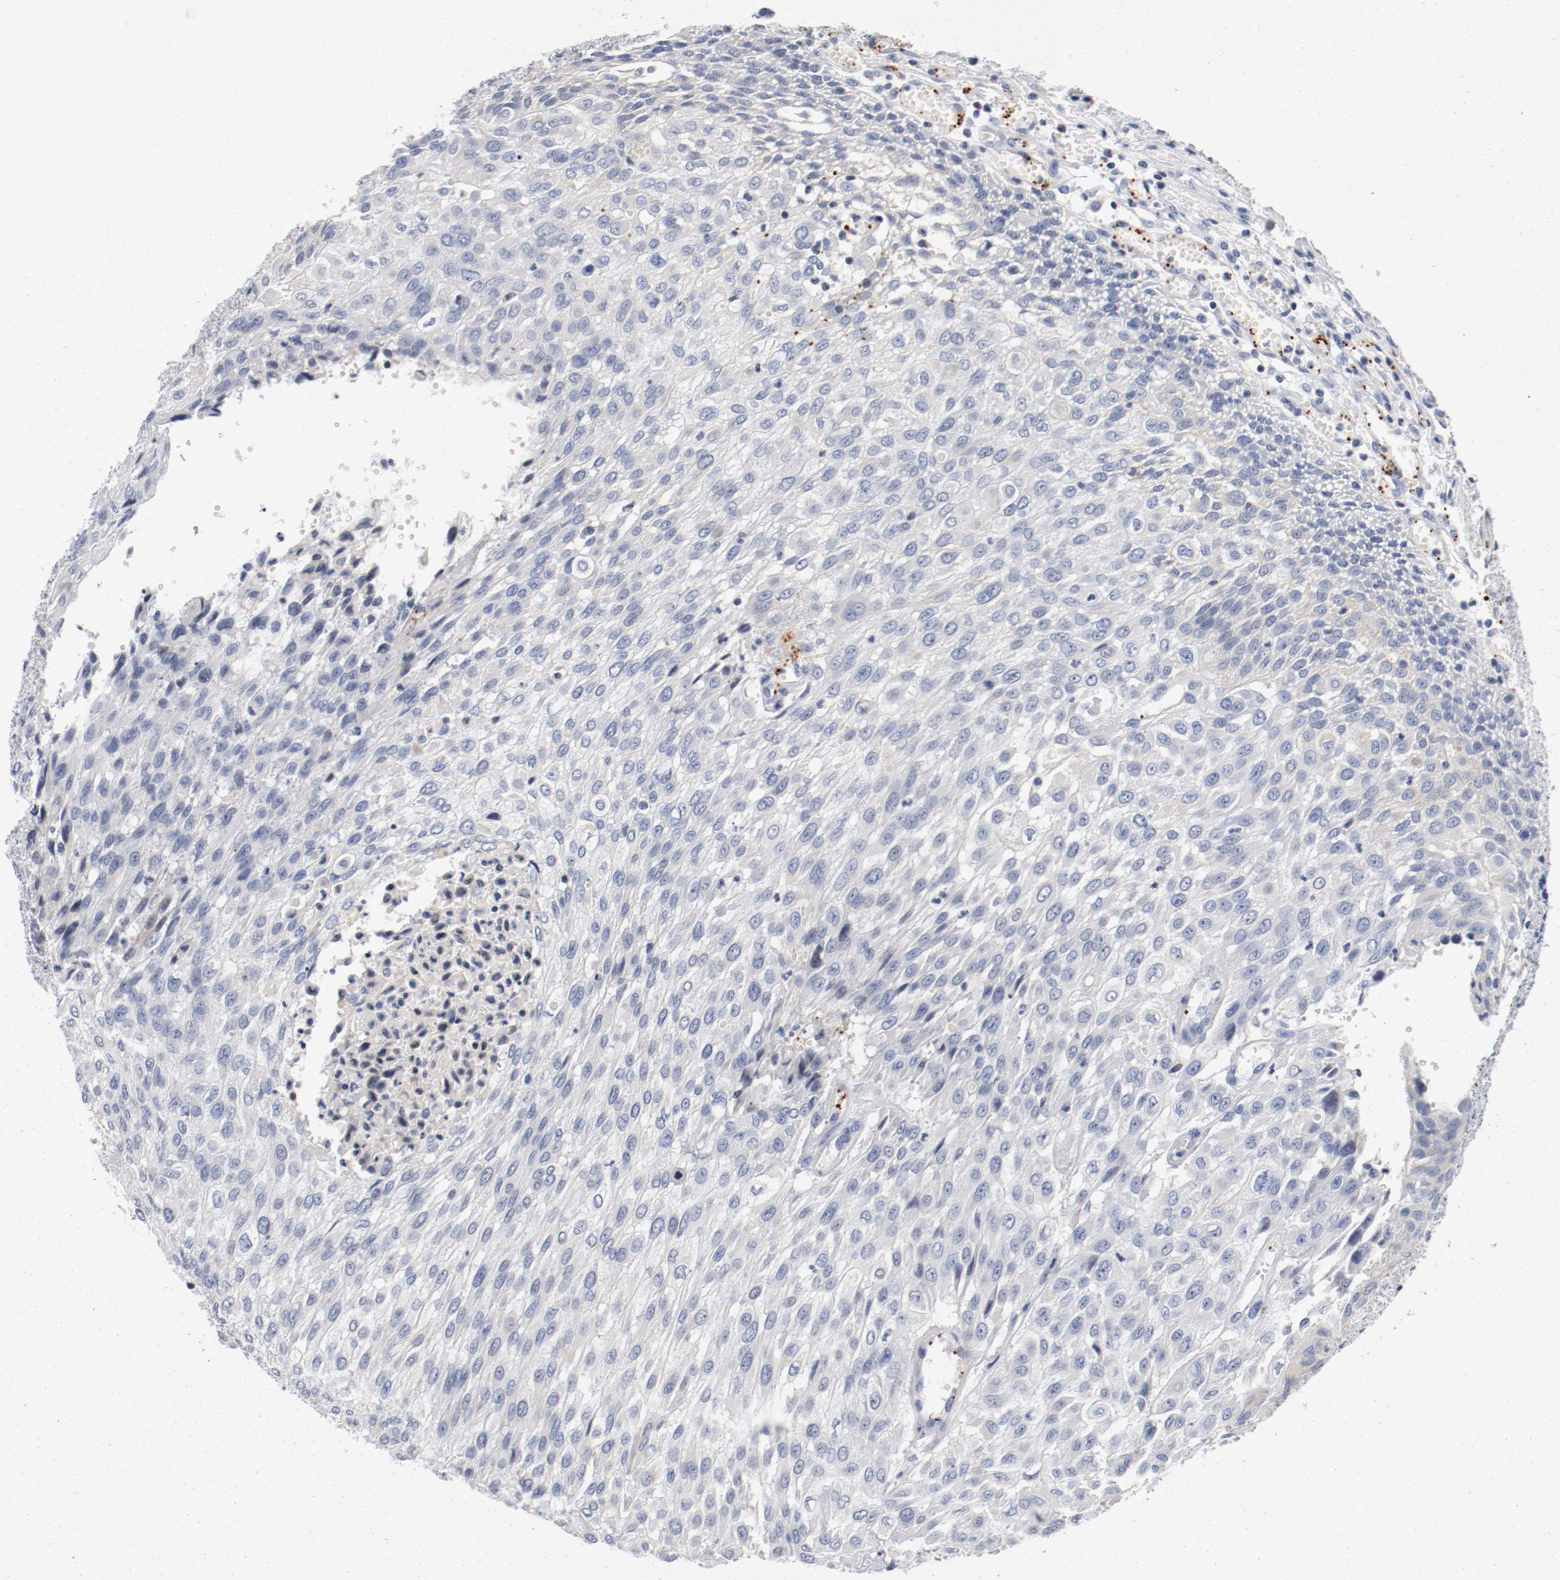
{"staining": {"intensity": "negative", "quantity": "none", "location": "none"}, "tissue": "urothelial cancer", "cell_type": "Tumor cells", "image_type": "cancer", "snomed": [{"axis": "morphology", "description": "Urothelial carcinoma, High grade"}, {"axis": "topography", "description": "Urinary bladder"}], "caption": "The photomicrograph reveals no significant staining in tumor cells of urothelial carcinoma (high-grade).", "gene": "PIM1", "patient": {"sex": "male", "age": 57}}